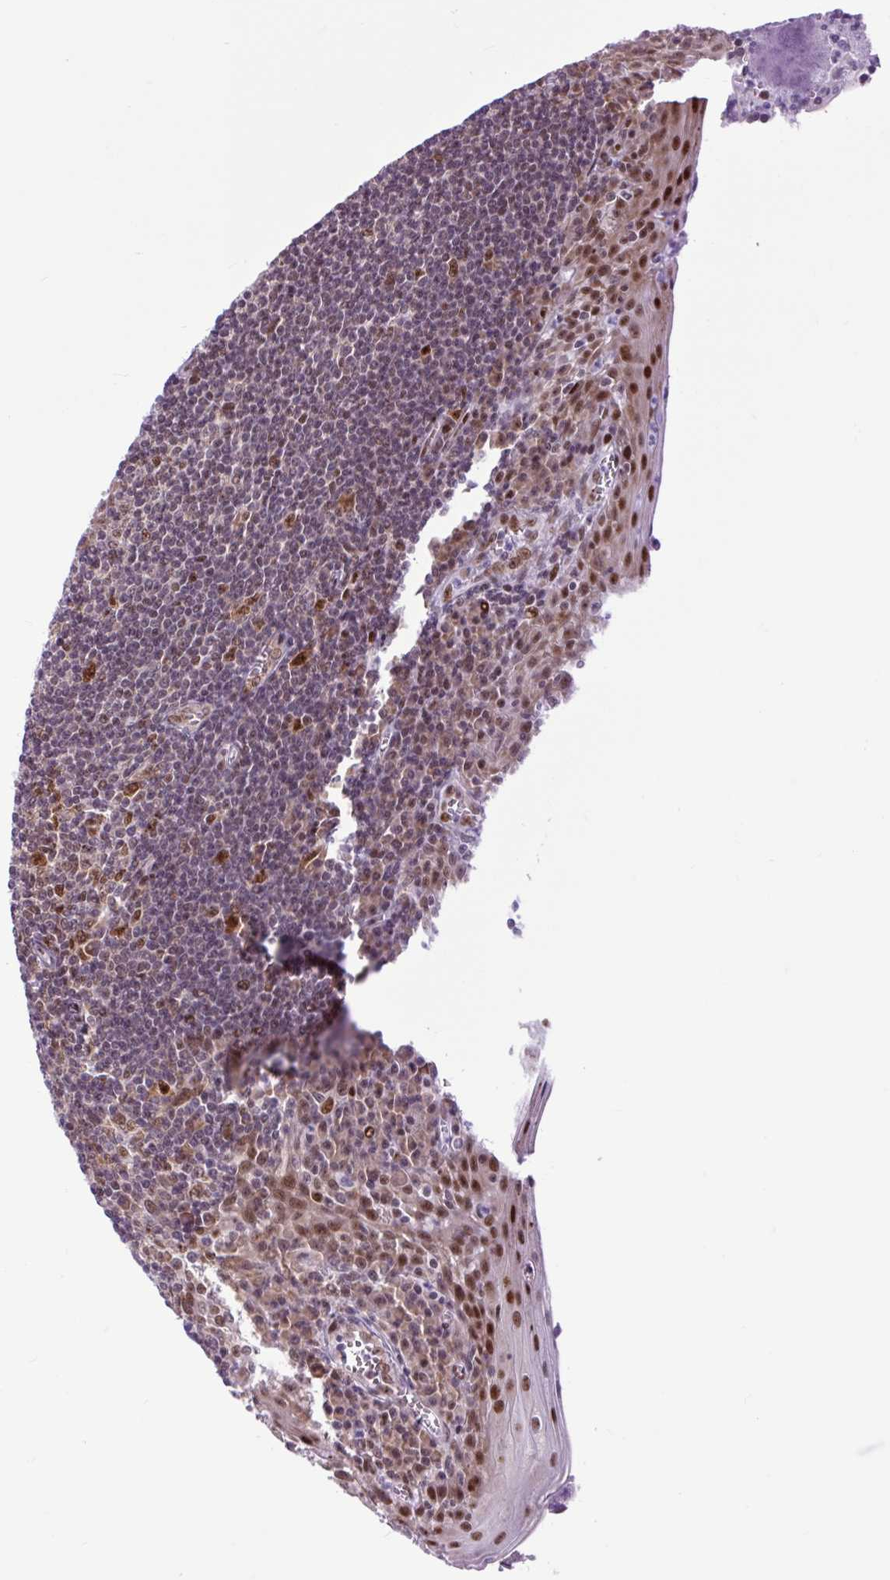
{"staining": {"intensity": "moderate", "quantity": ">75%", "location": "nuclear"}, "tissue": "tonsil", "cell_type": "Germinal center cells", "image_type": "normal", "snomed": [{"axis": "morphology", "description": "Normal tissue, NOS"}, {"axis": "topography", "description": "Tonsil"}], "caption": "A histopathology image showing moderate nuclear expression in approximately >75% of germinal center cells in benign tonsil, as visualized by brown immunohistochemical staining.", "gene": "CLK2", "patient": {"sex": "male", "age": 27}}